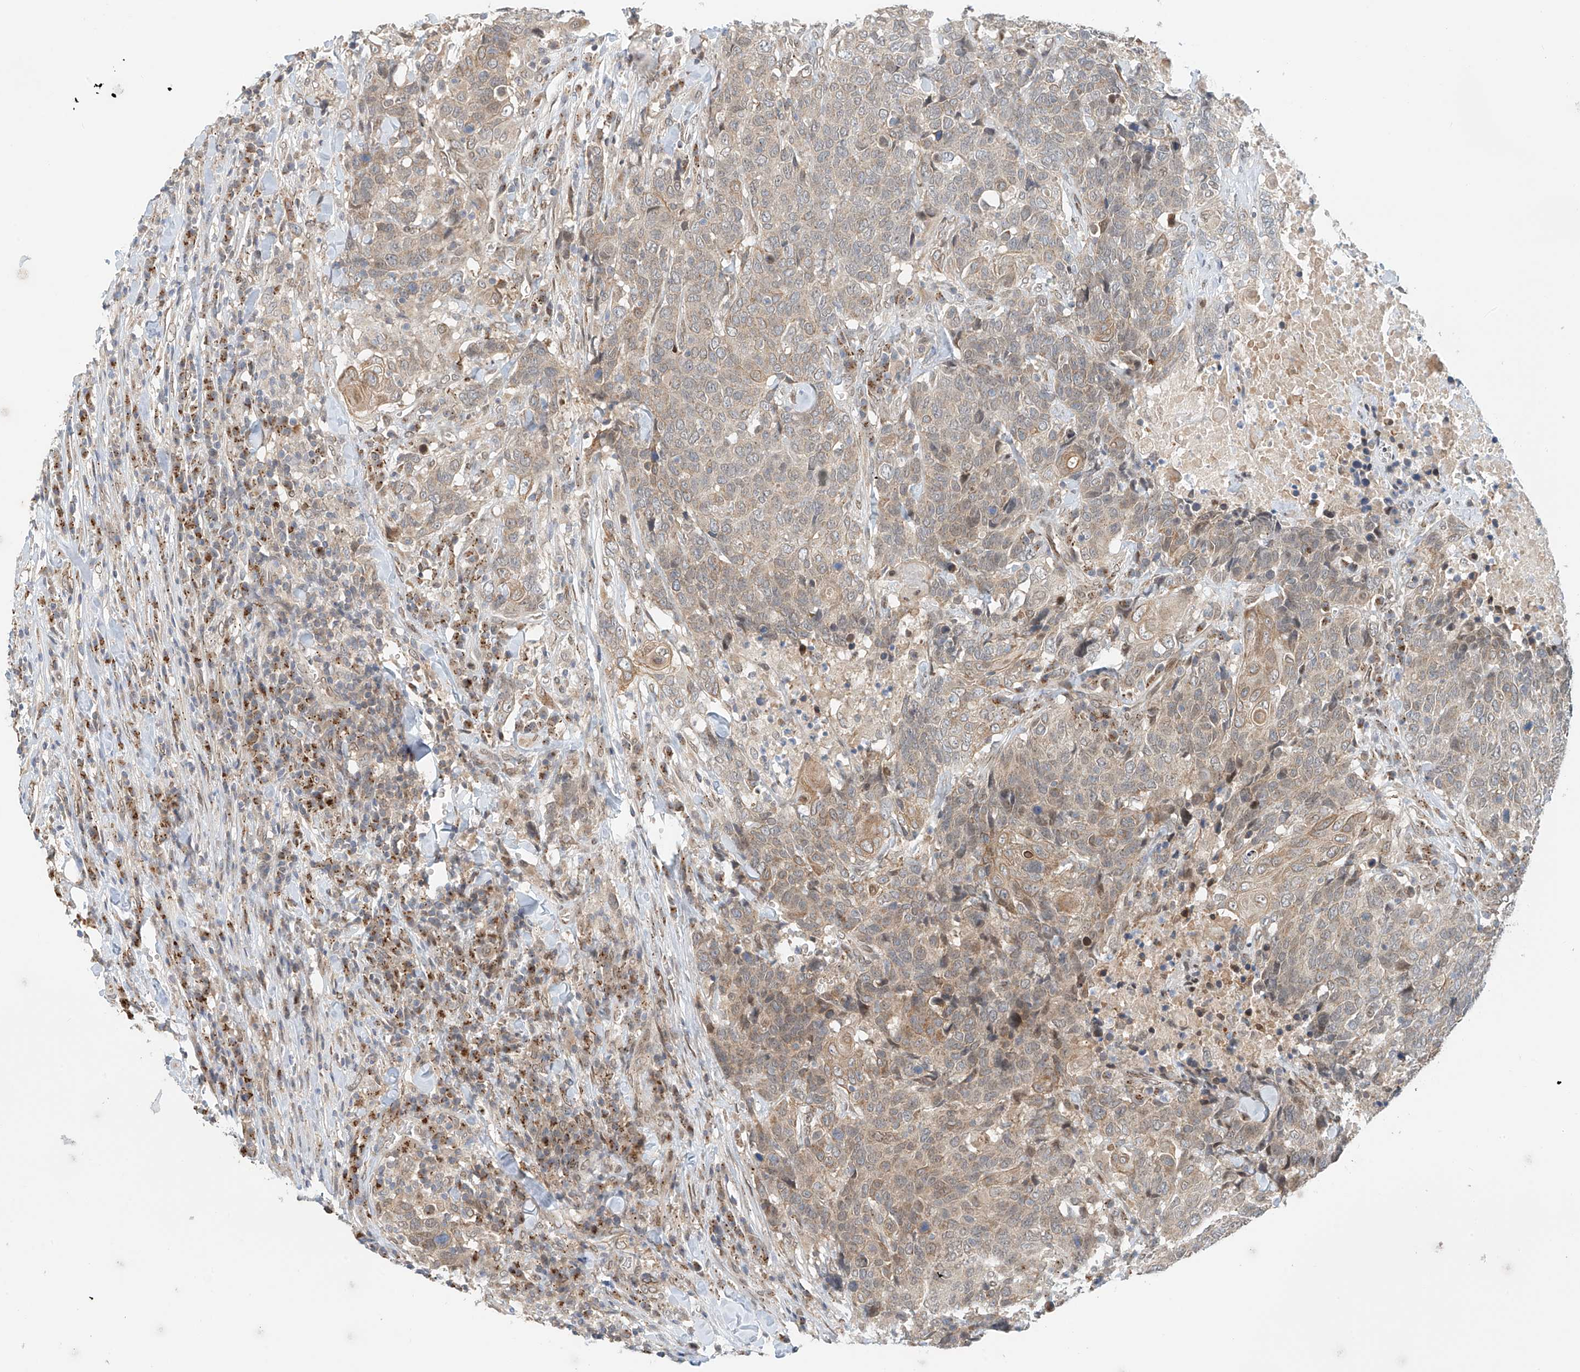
{"staining": {"intensity": "weak", "quantity": "25%-75%", "location": "cytoplasmic/membranous"}, "tissue": "head and neck cancer", "cell_type": "Tumor cells", "image_type": "cancer", "snomed": [{"axis": "morphology", "description": "Squamous cell carcinoma, NOS"}, {"axis": "topography", "description": "Head-Neck"}], "caption": "Protein staining demonstrates weak cytoplasmic/membranous positivity in about 25%-75% of tumor cells in head and neck cancer.", "gene": "STARD9", "patient": {"sex": "male", "age": 66}}